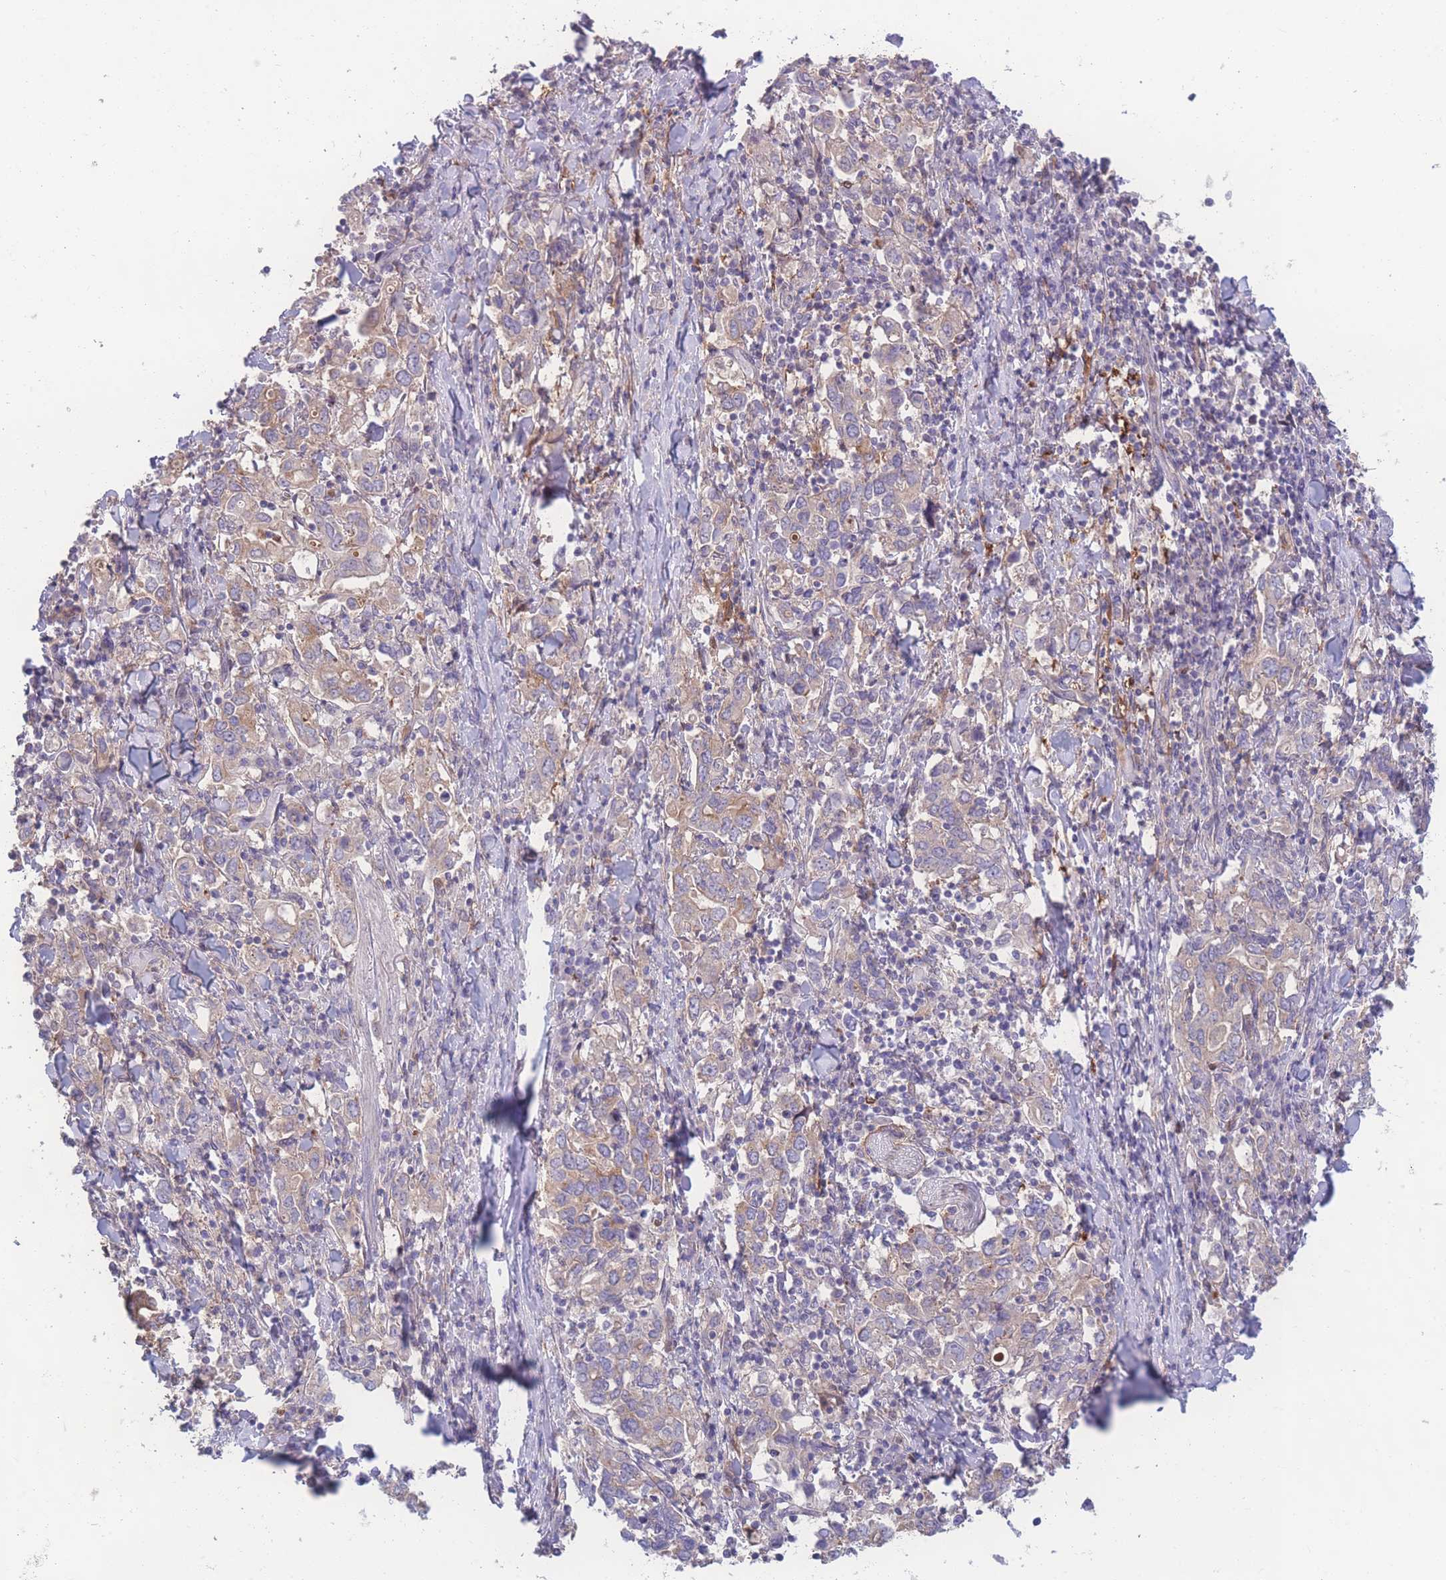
{"staining": {"intensity": "weak", "quantity": "25%-75%", "location": "cytoplasmic/membranous"}, "tissue": "stomach cancer", "cell_type": "Tumor cells", "image_type": "cancer", "snomed": [{"axis": "morphology", "description": "Adenocarcinoma, NOS"}, {"axis": "topography", "description": "Stomach, upper"}], "caption": "An image of stomach cancer stained for a protein displays weak cytoplasmic/membranous brown staining in tumor cells.", "gene": "STEAP3", "patient": {"sex": "male", "age": 62}}